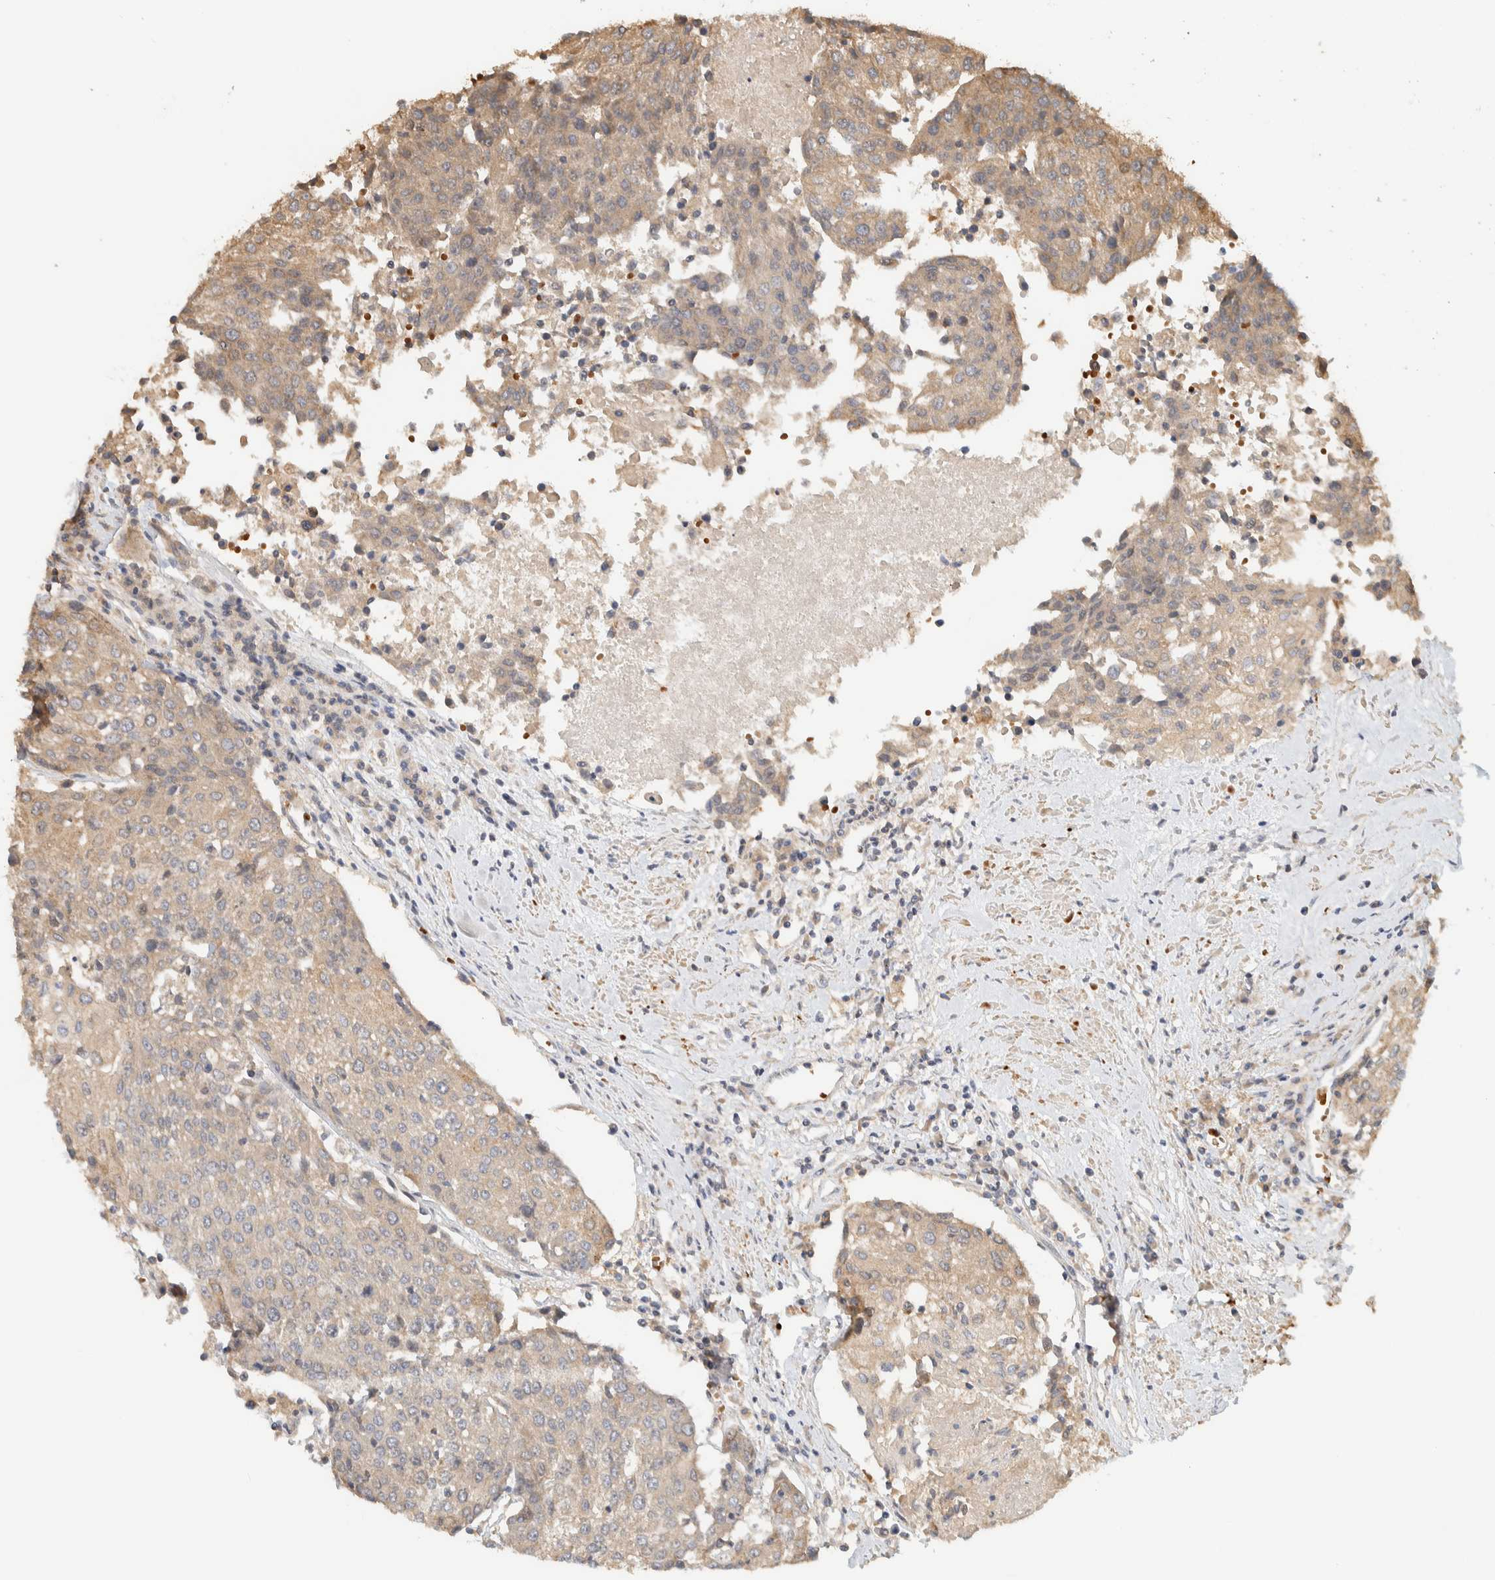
{"staining": {"intensity": "weak", "quantity": "25%-75%", "location": "cytoplasmic/membranous"}, "tissue": "urothelial cancer", "cell_type": "Tumor cells", "image_type": "cancer", "snomed": [{"axis": "morphology", "description": "Urothelial carcinoma, High grade"}, {"axis": "topography", "description": "Urinary bladder"}], "caption": "Urothelial cancer stained with immunohistochemistry (IHC) shows weak cytoplasmic/membranous staining in approximately 25%-75% of tumor cells.", "gene": "TTI2", "patient": {"sex": "female", "age": 85}}